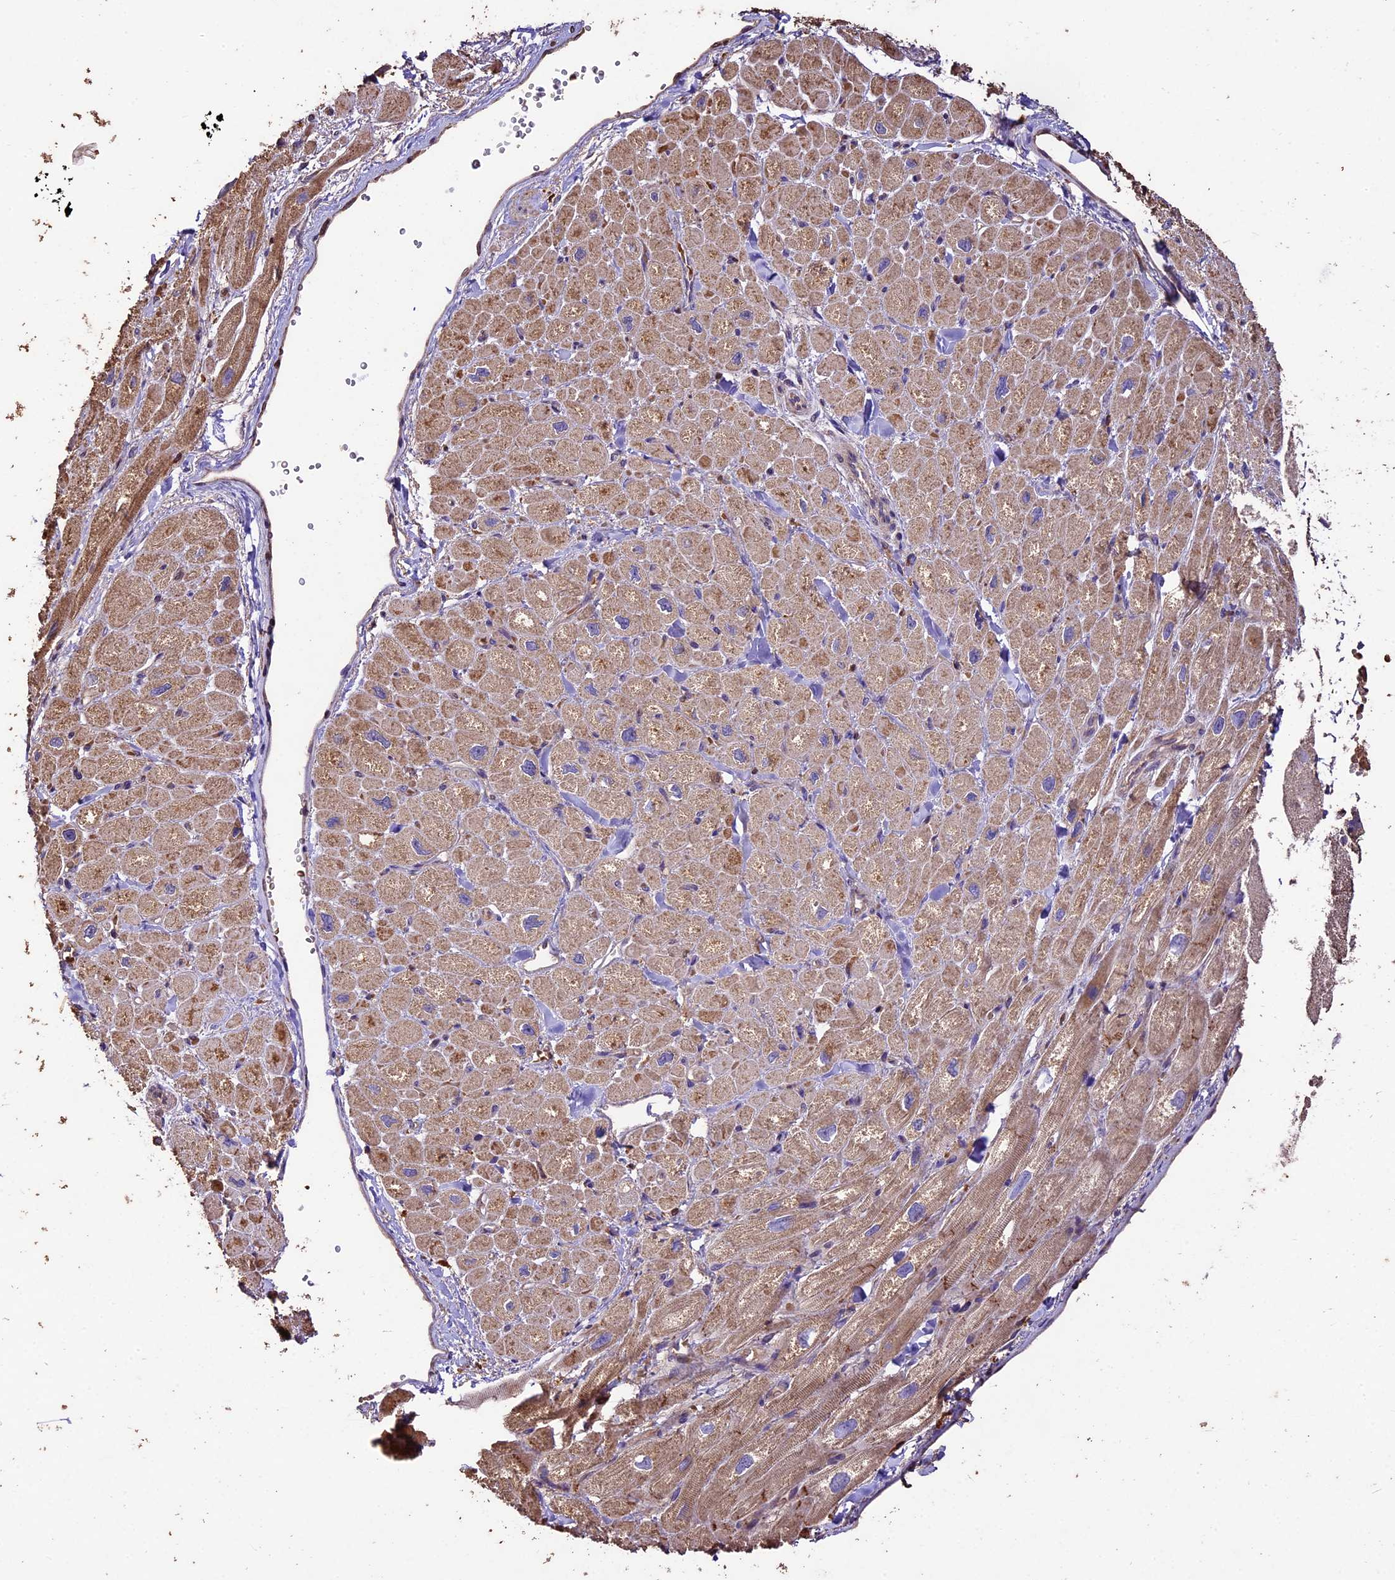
{"staining": {"intensity": "weak", "quantity": "25%-75%", "location": "cytoplasmic/membranous"}, "tissue": "heart muscle", "cell_type": "Cardiomyocytes", "image_type": "normal", "snomed": [{"axis": "morphology", "description": "Normal tissue, NOS"}, {"axis": "topography", "description": "Heart"}], "caption": "Immunohistochemical staining of unremarkable heart muscle demonstrates 25%-75% levels of weak cytoplasmic/membranous protein staining in approximately 25%-75% of cardiomyocytes.", "gene": "CRLF1", "patient": {"sex": "male", "age": 65}}